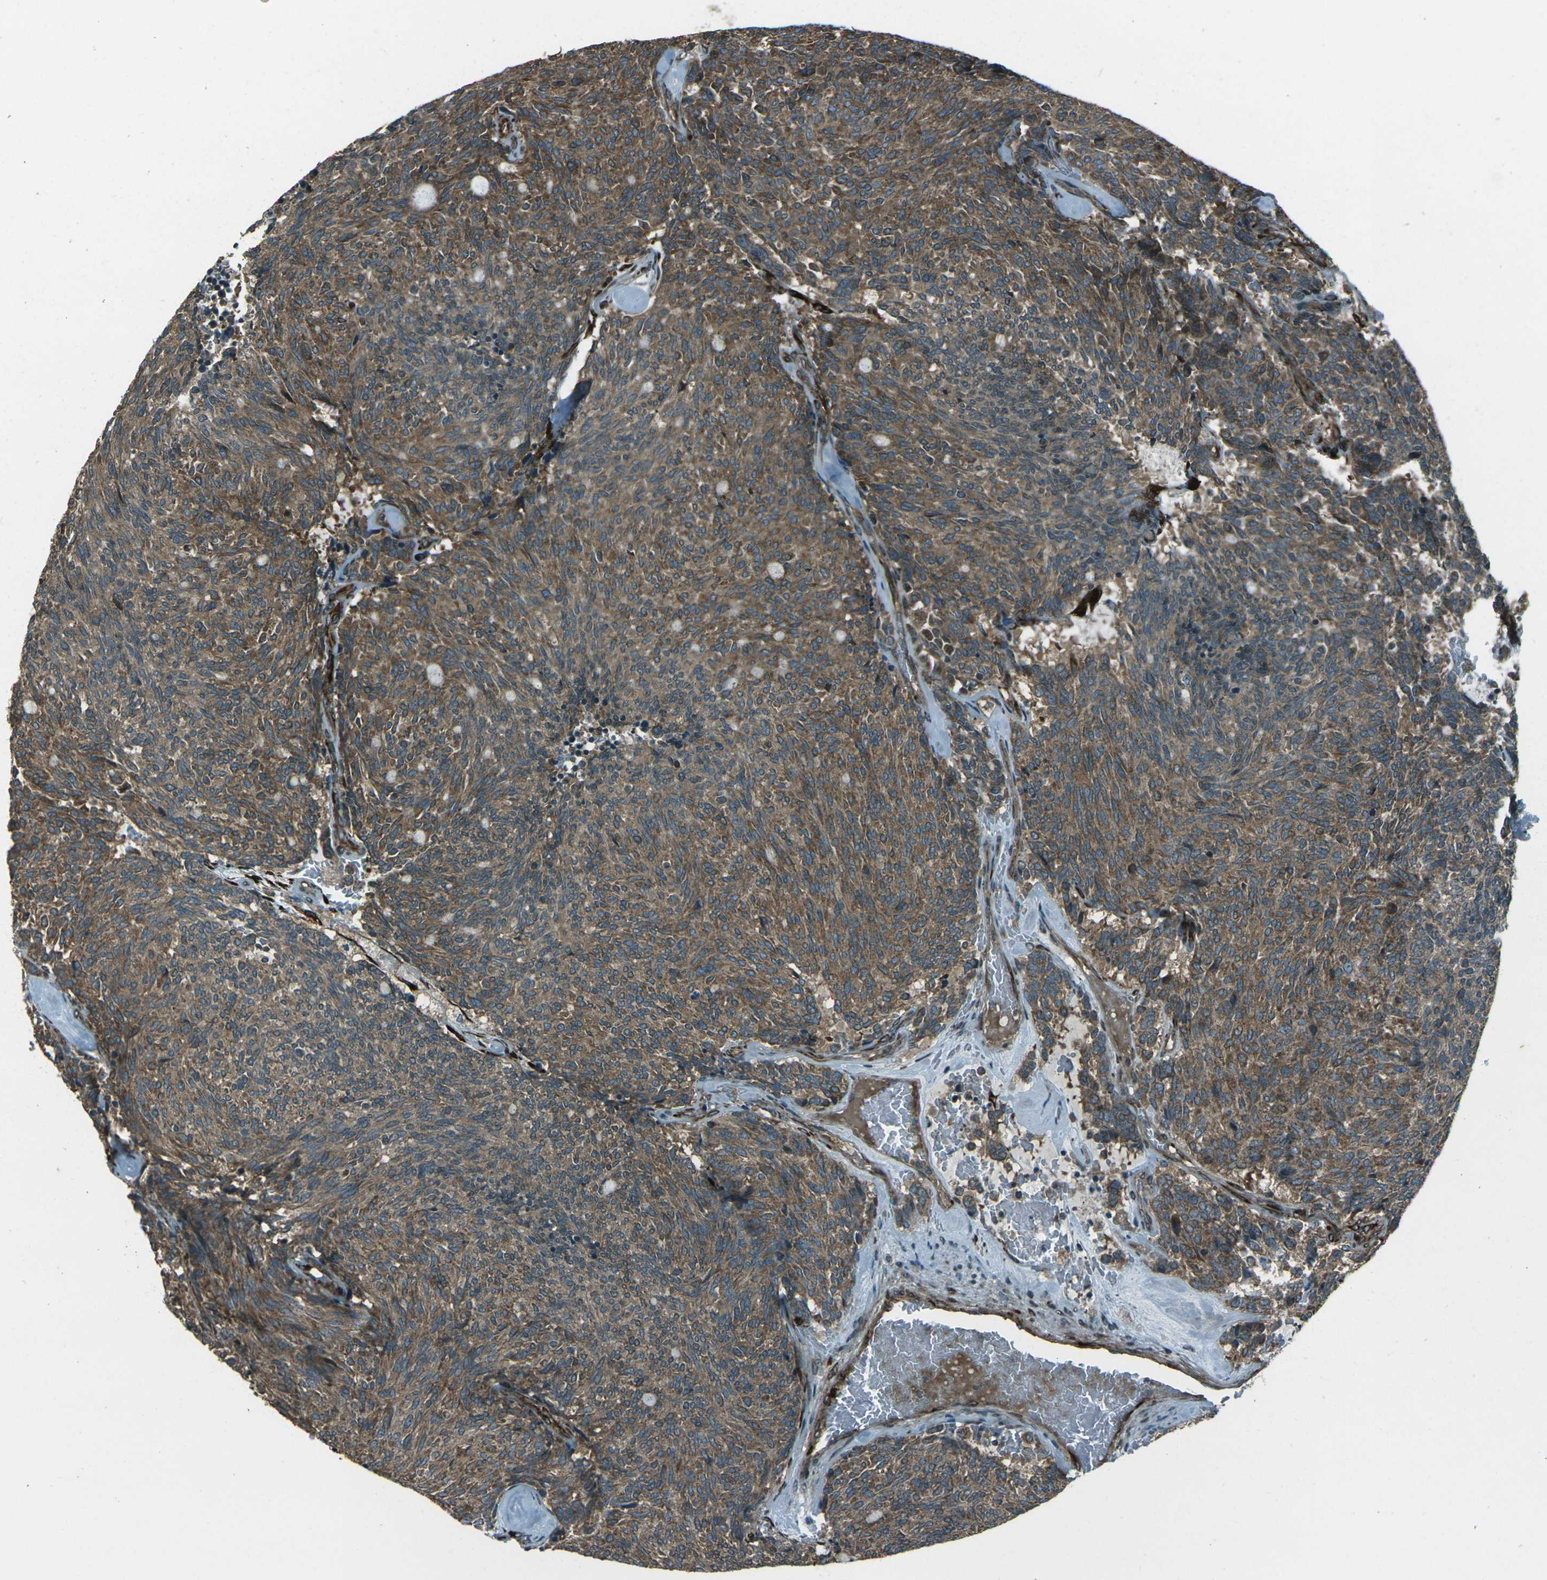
{"staining": {"intensity": "strong", "quantity": ">75%", "location": "cytoplasmic/membranous"}, "tissue": "carcinoid", "cell_type": "Tumor cells", "image_type": "cancer", "snomed": [{"axis": "morphology", "description": "Carcinoid, malignant, NOS"}, {"axis": "topography", "description": "Pancreas"}], "caption": "Tumor cells exhibit strong cytoplasmic/membranous positivity in approximately >75% of cells in carcinoid.", "gene": "LSMEM1", "patient": {"sex": "female", "age": 54}}